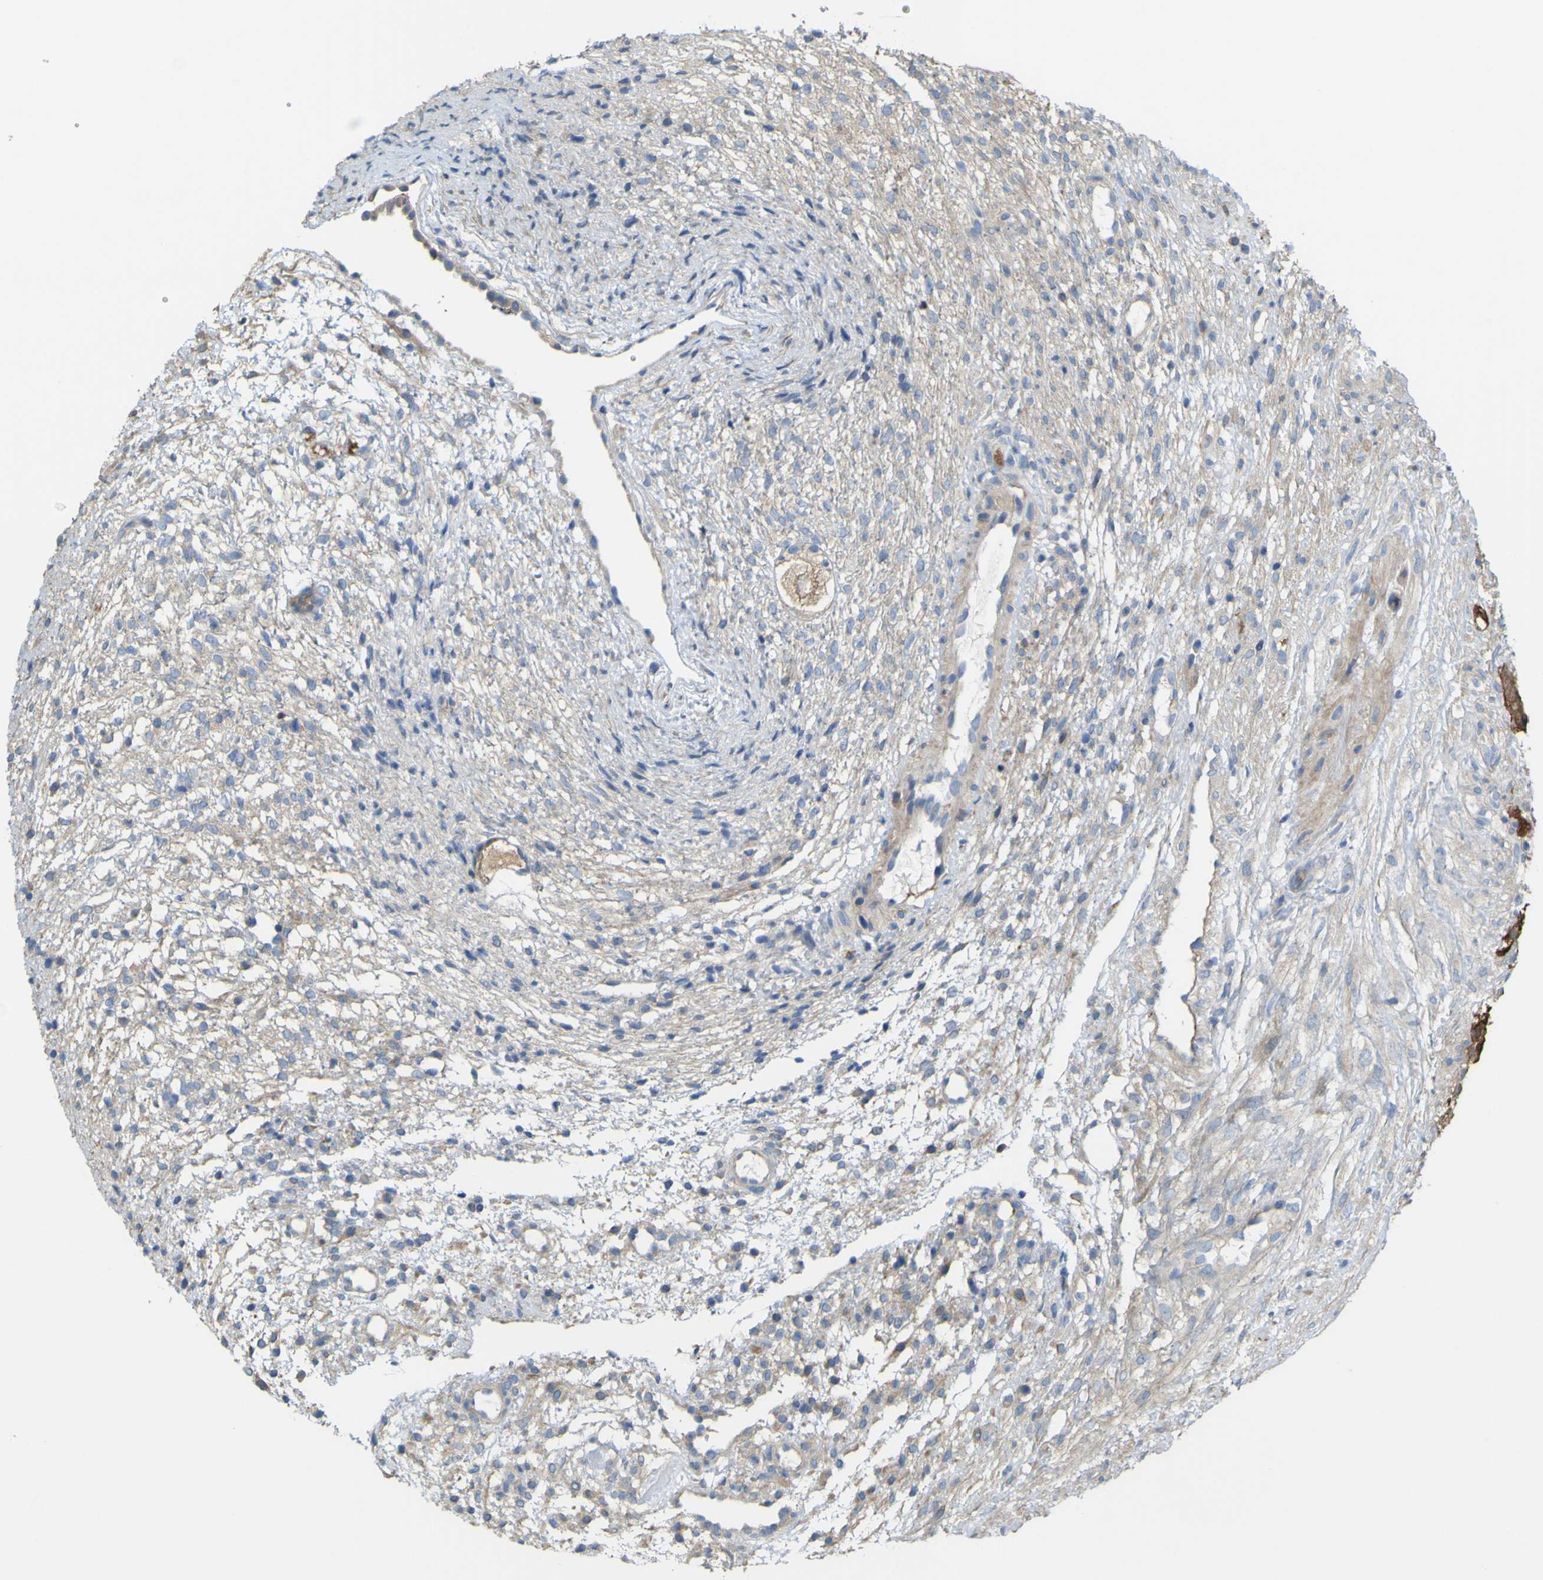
{"staining": {"intensity": "weak", "quantity": ">75%", "location": "cytoplasmic/membranous"}, "tissue": "ovary", "cell_type": "Follicle cells", "image_type": "normal", "snomed": [{"axis": "morphology", "description": "Normal tissue, NOS"}, {"axis": "morphology", "description": "Cyst, NOS"}, {"axis": "topography", "description": "Ovary"}], "caption": "A high-resolution photomicrograph shows immunohistochemistry staining of unremarkable ovary, which shows weak cytoplasmic/membranous staining in approximately >75% of follicle cells. Nuclei are stained in blue.", "gene": "MYEOV", "patient": {"sex": "female", "age": 18}}